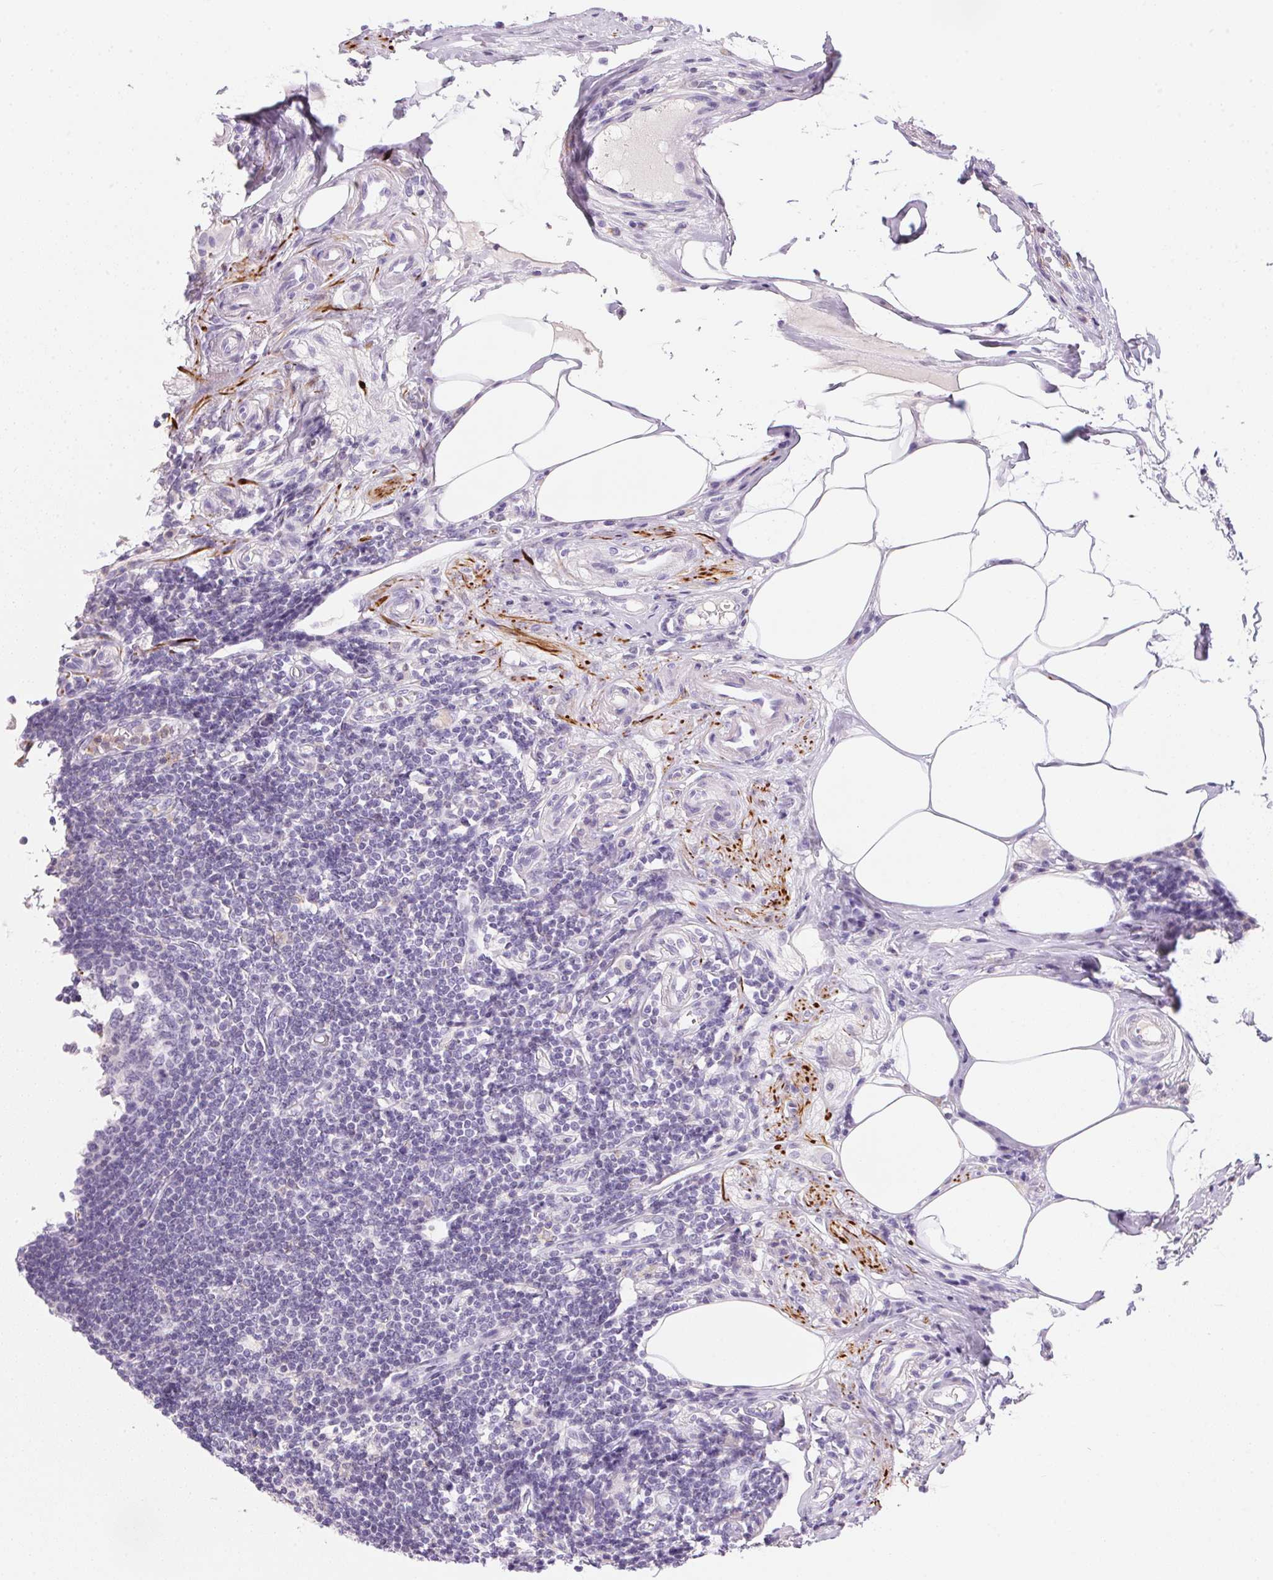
{"staining": {"intensity": "negative", "quantity": "none", "location": "none"}, "tissue": "appendix", "cell_type": "Glandular cells", "image_type": "normal", "snomed": [{"axis": "morphology", "description": "Normal tissue, NOS"}, {"axis": "topography", "description": "Appendix"}], "caption": "Immunohistochemical staining of unremarkable human appendix displays no significant expression in glandular cells. The staining is performed using DAB brown chromogen with nuclei counter-stained in using hematoxylin.", "gene": "ECPAS", "patient": {"sex": "female", "age": 57}}